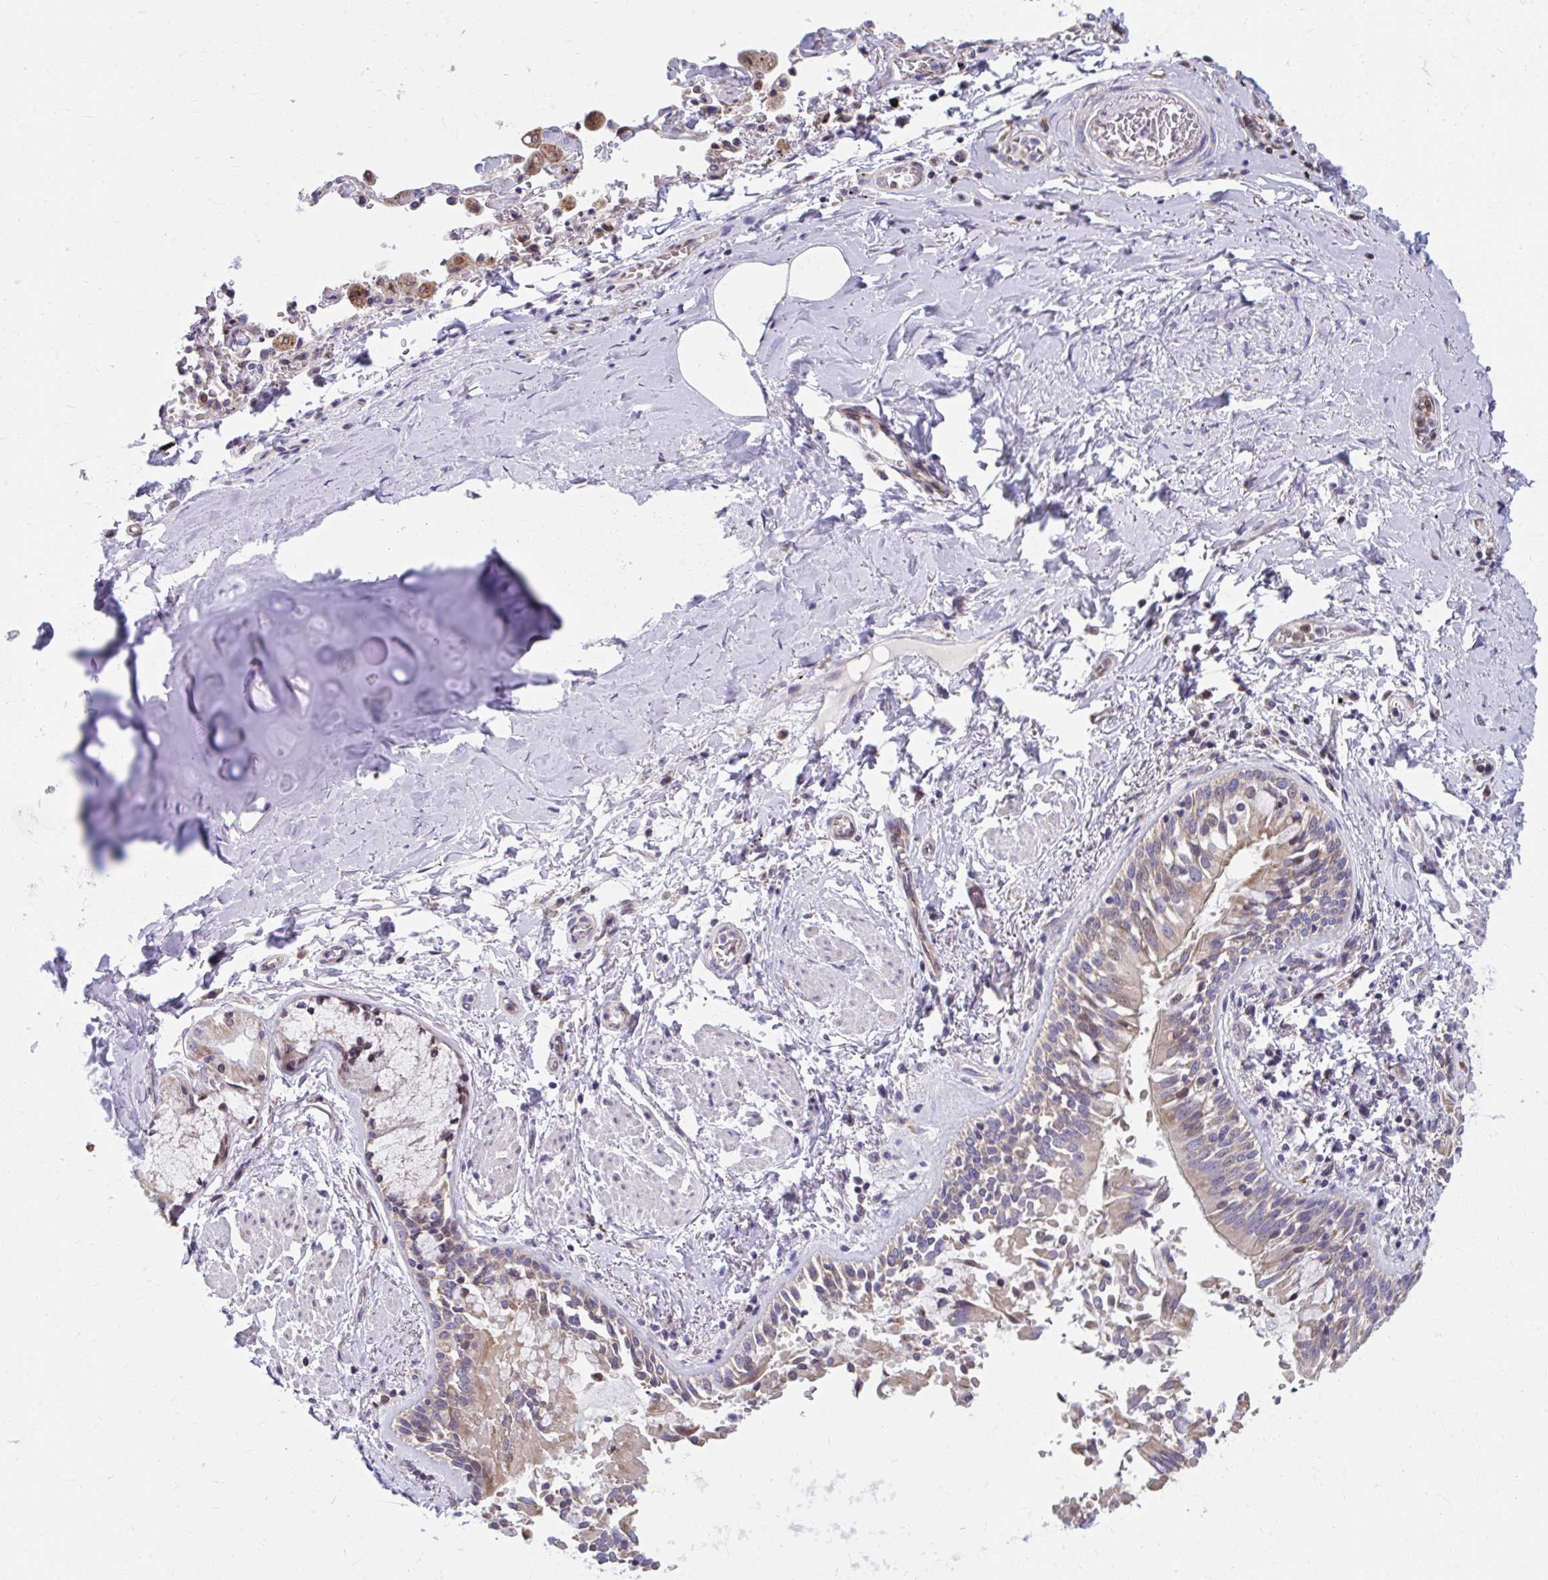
{"staining": {"intensity": "negative", "quantity": "none", "location": "none"}, "tissue": "adipose tissue", "cell_type": "Adipocytes", "image_type": "normal", "snomed": [{"axis": "morphology", "description": "Normal tissue, NOS"}, {"axis": "morphology", "description": "Degeneration, NOS"}, {"axis": "topography", "description": "Cartilage tissue"}, {"axis": "topography", "description": "Lung"}], "caption": "Adipocytes show no significant protein staining in benign adipose tissue. (Stains: DAB (3,3'-diaminobenzidine) IHC with hematoxylin counter stain, Microscopy: brightfield microscopy at high magnification).", "gene": "ZNF778", "patient": {"sex": "female", "age": 61}}